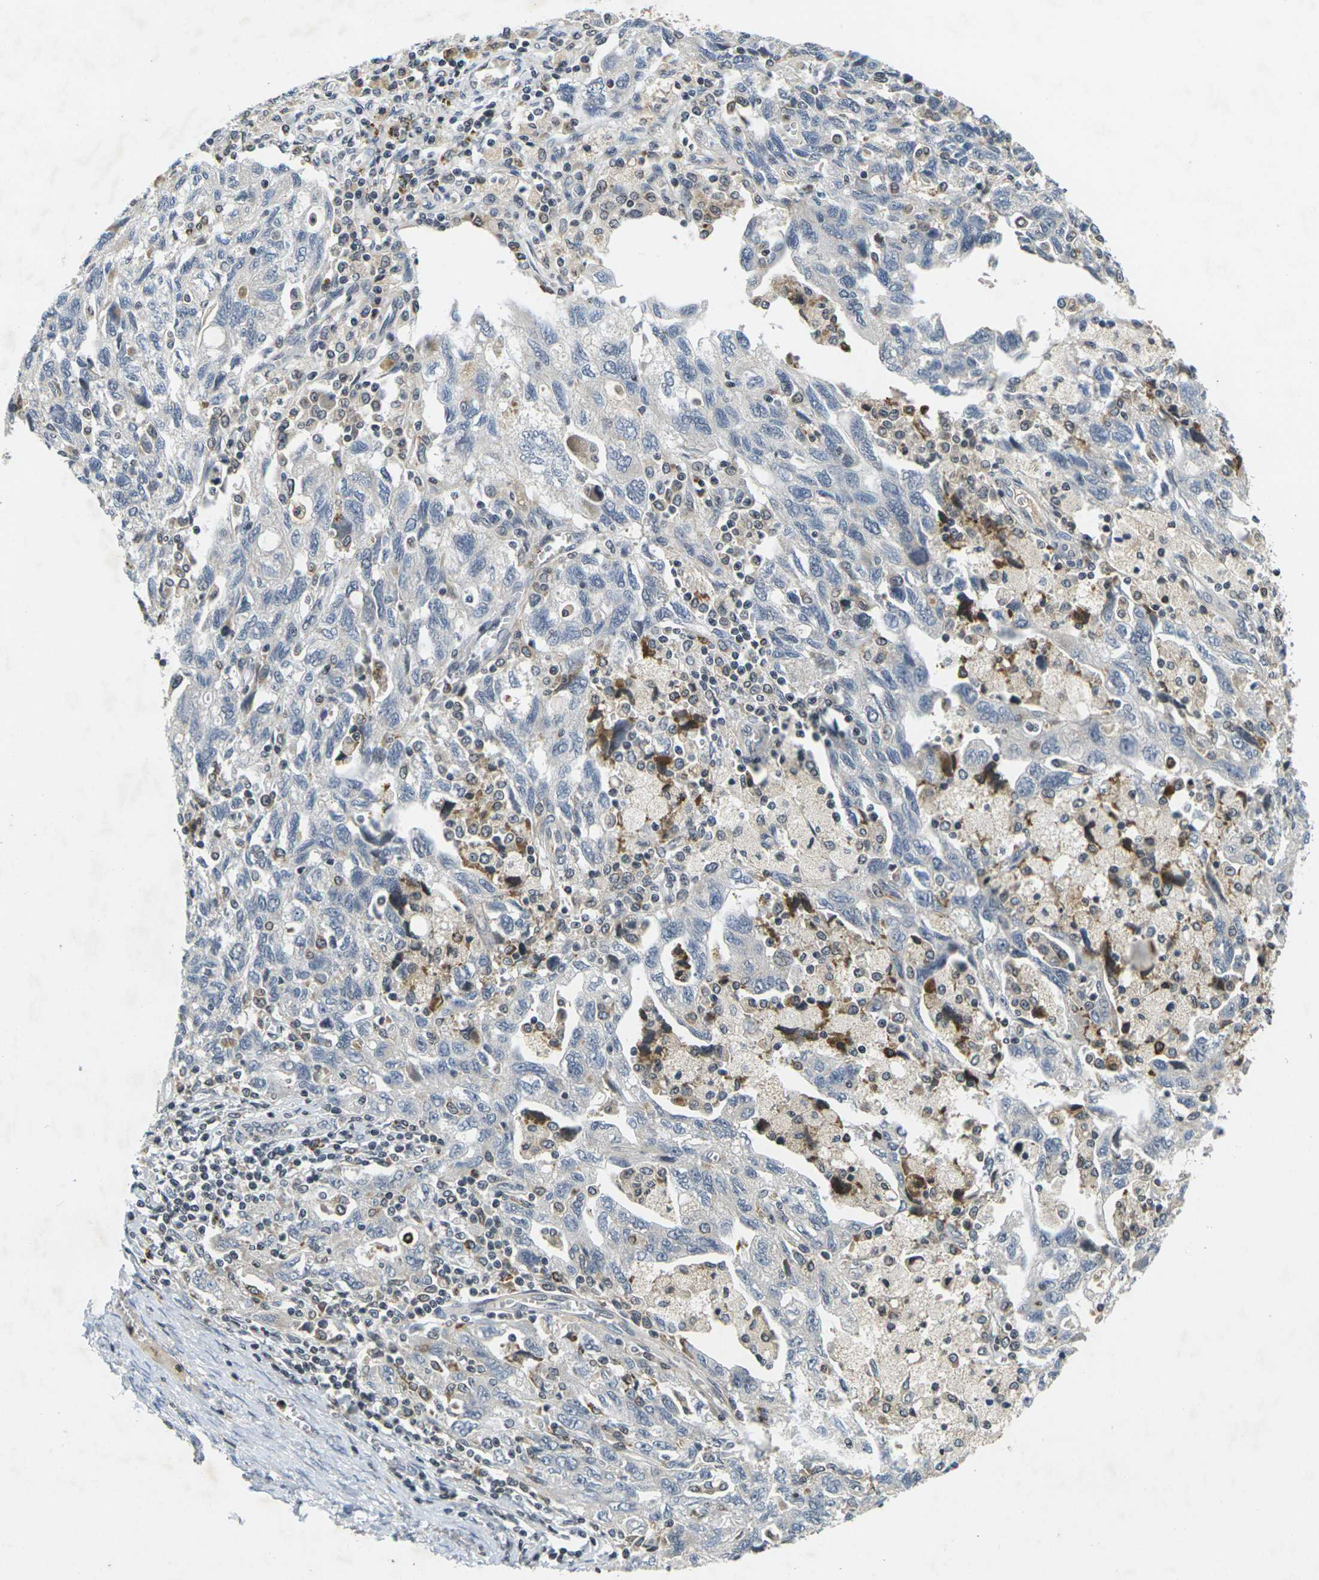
{"staining": {"intensity": "negative", "quantity": "none", "location": "none"}, "tissue": "ovarian cancer", "cell_type": "Tumor cells", "image_type": "cancer", "snomed": [{"axis": "morphology", "description": "Carcinoma, NOS"}, {"axis": "morphology", "description": "Cystadenocarcinoma, serous, NOS"}, {"axis": "topography", "description": "Ovary"}], "caption": "This is a image of immunohistochemistry (IHC) staining of ovarian cancer, which shows no expression in tumor cells.", "gene": "C1QC", "patient": {"sex": "female", "age": 69}}